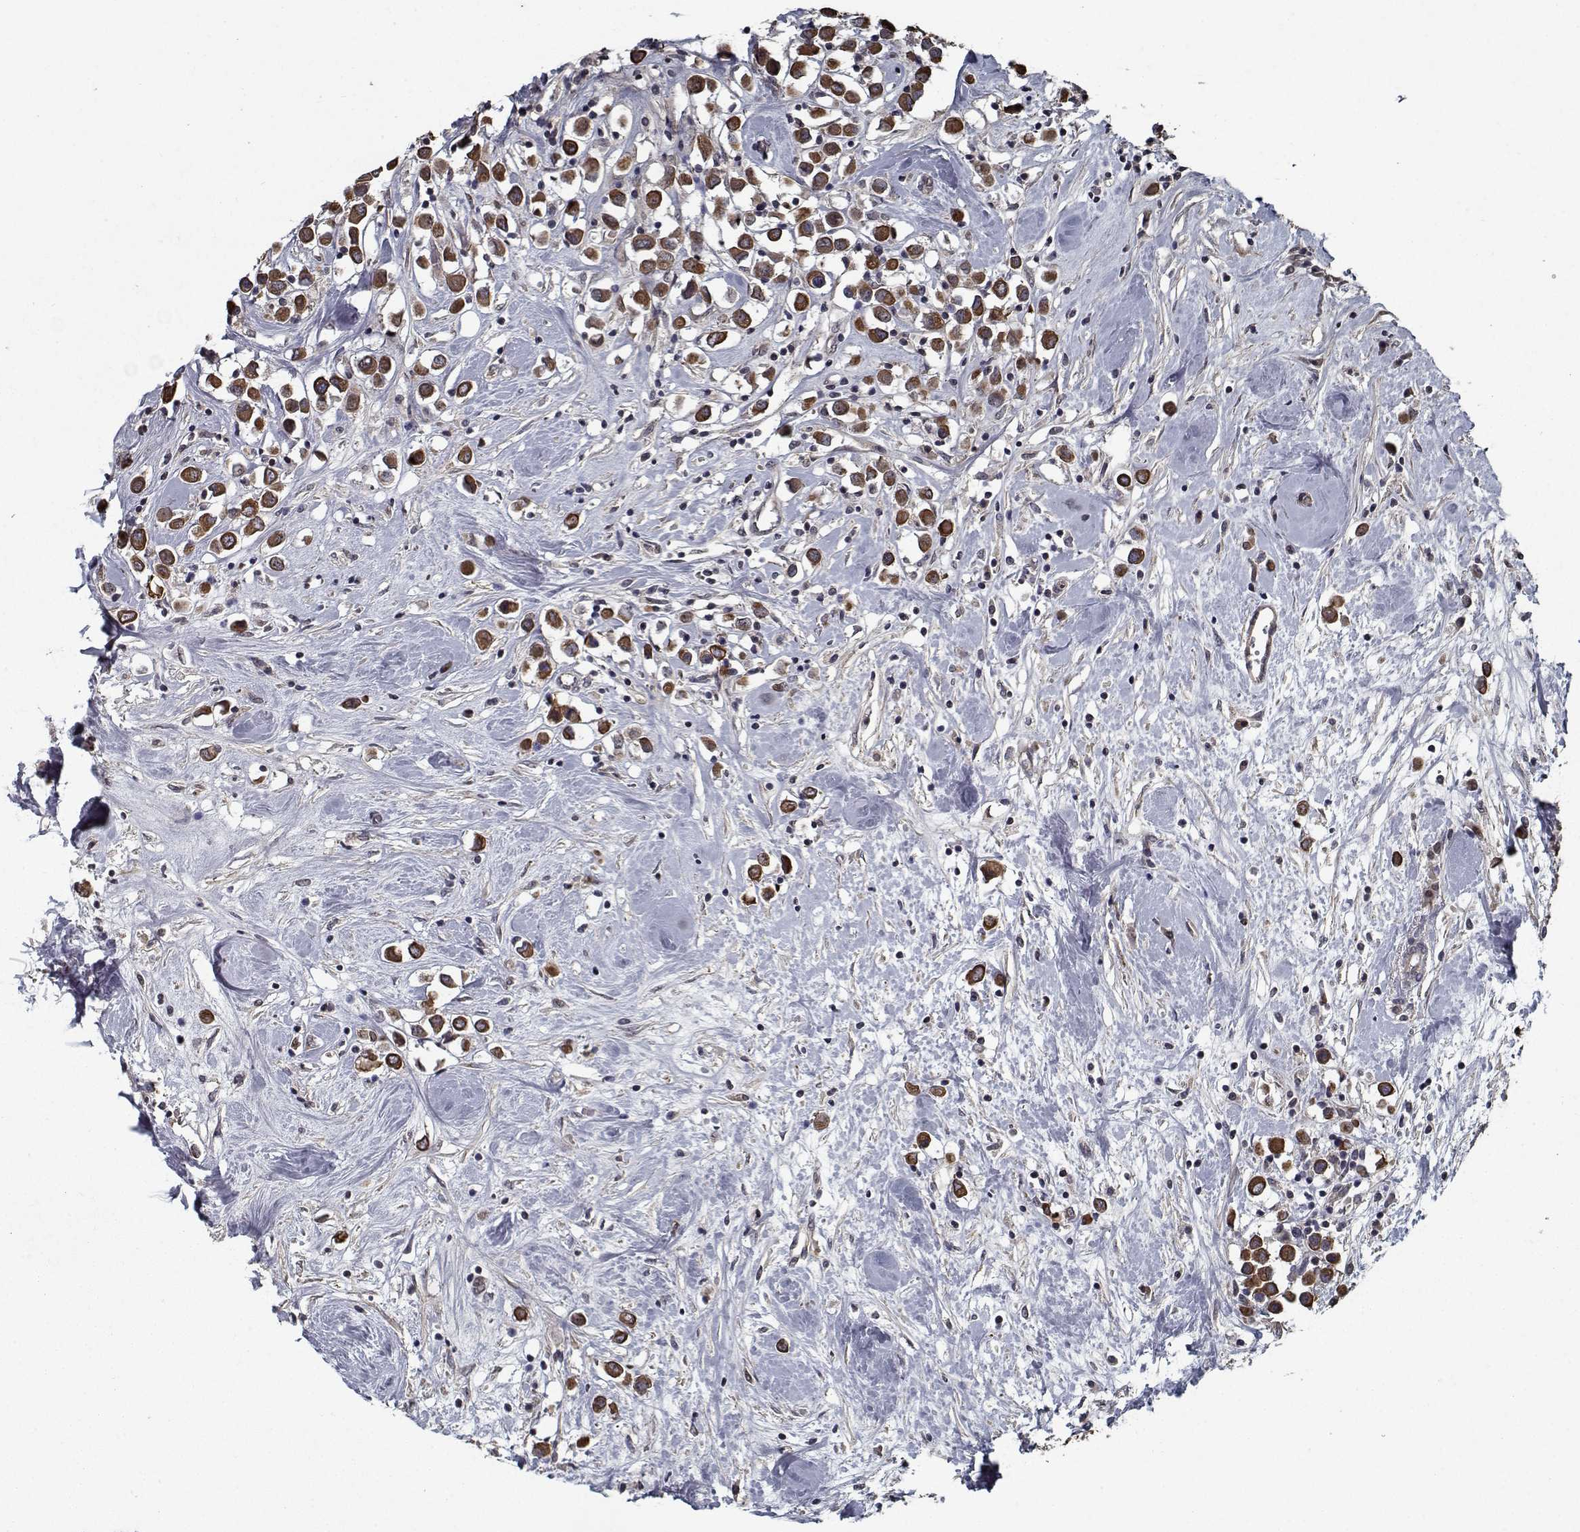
{"staining": {"intensity": "moderate", "quantity": ">75%", "location": "cytoplasmic/membranous"}, "tissue": "breast cancer", "cell_type": "Tumor cells", "image_type": "cancer", "snomed": [{"axis": "morphology", "description": "Duct carcinoma"}, {"axis": "topography", "description": "Breast"}], "caption": "Tumor cells demonstrate moderate cytoplasmic/membranous positivity in about >75% of cells in breast cancer (invasive ductal carcinoma). (brown staining indicates protein expression, while blue staining denotes nuclei).", "gene": "NLK", "patient": {"sex": "female", "age": 61}}